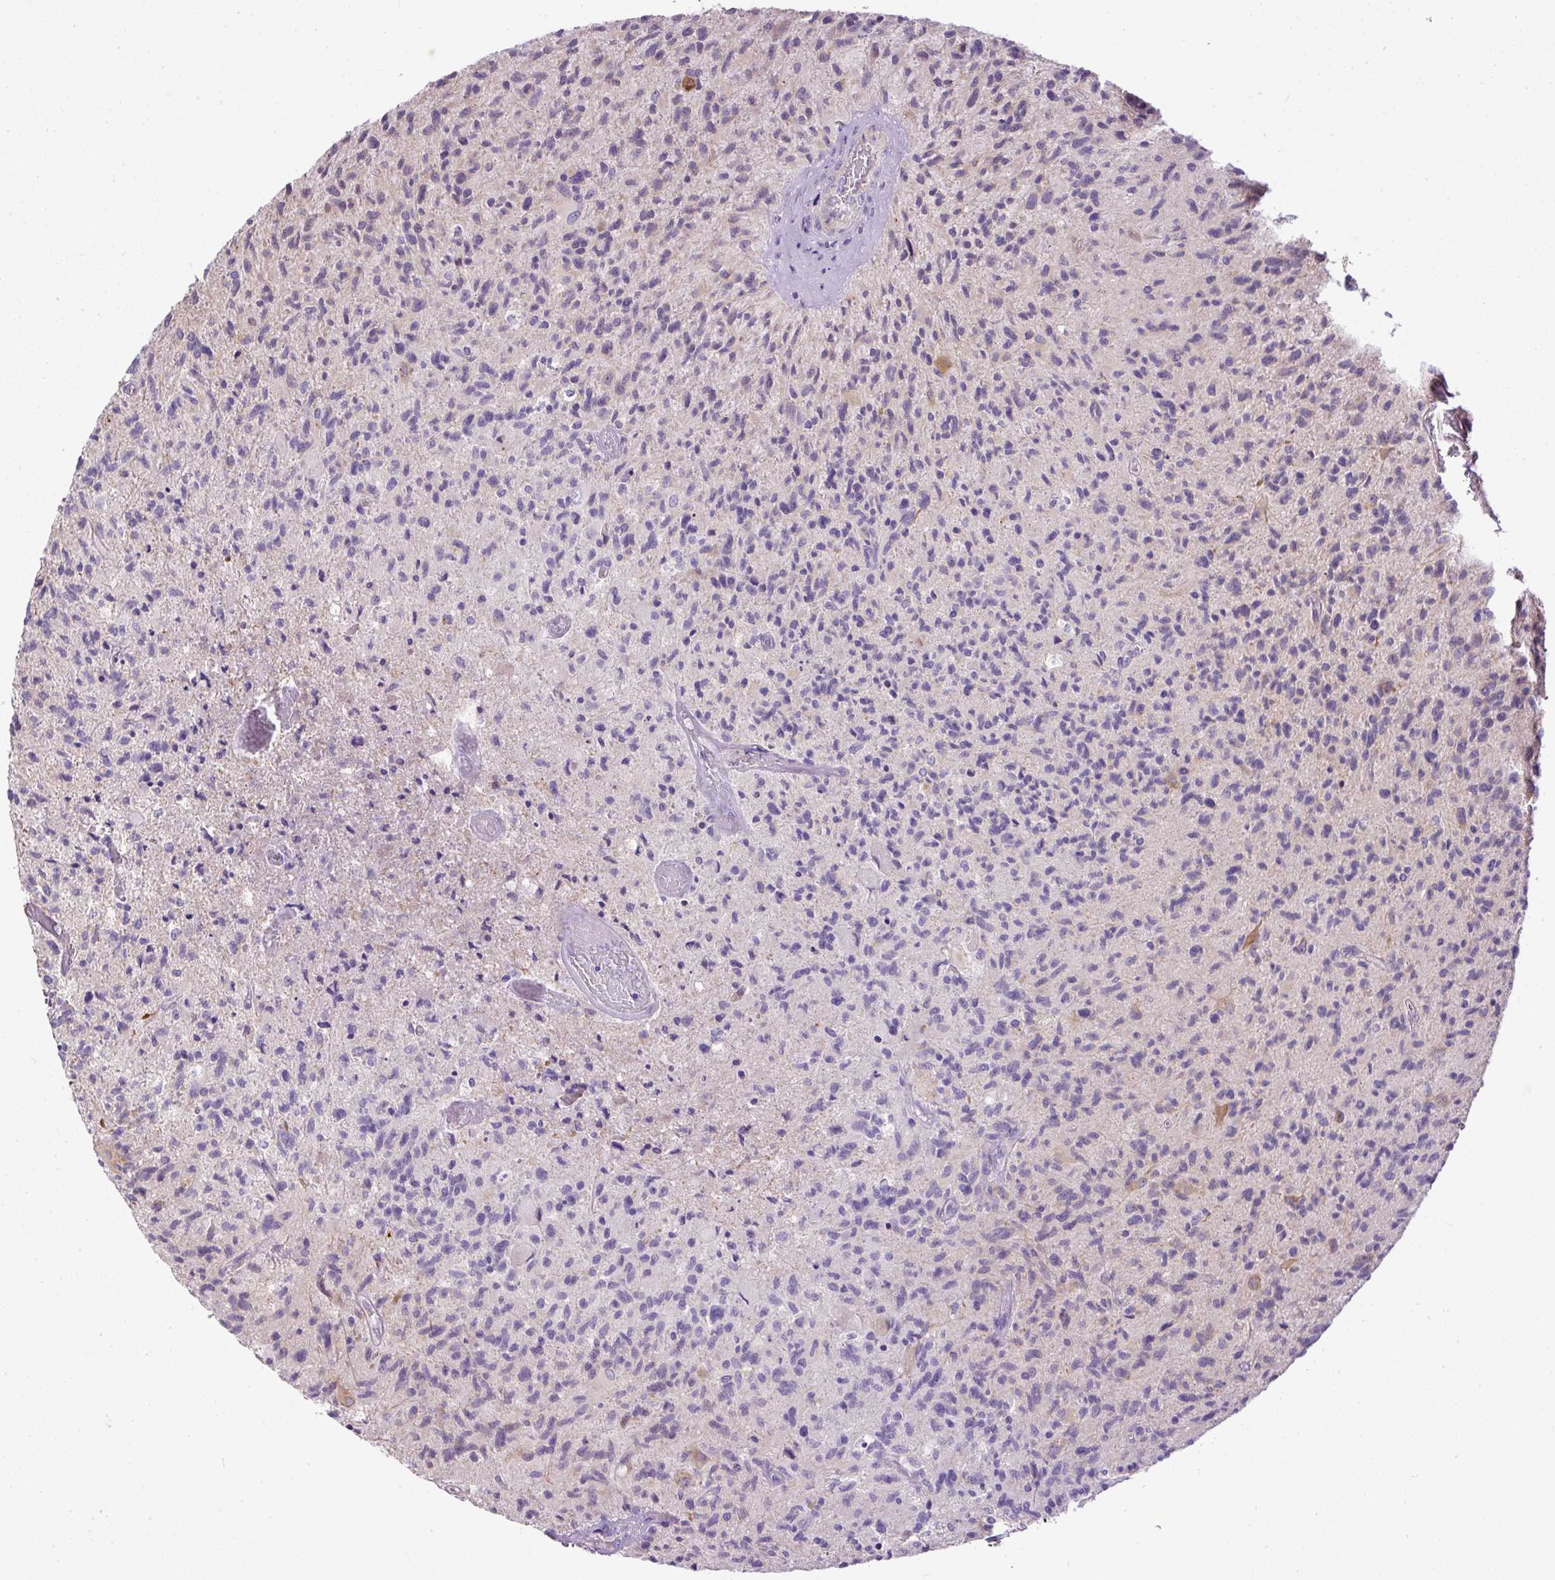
{"staining": {"intensity": "negative", "quantity": "none", "location": "none"}, "tissue": "glioma", "cell_type": "Tumor cells", "image_type": "cancer", "snomed": [{"axis": "morphology", "description": "Glioma, malignant, High grade"}, {"axis": "topography", "description": "Brain"}], "caption": "Immunohistochemistry (IHC) micrograph of neoplastic tissue: glioma stained with DAB exhibits no significant protein positivity in tumor cells.", "gene": "CFAP47", "patient": {"sex": "female", "age": 70}}